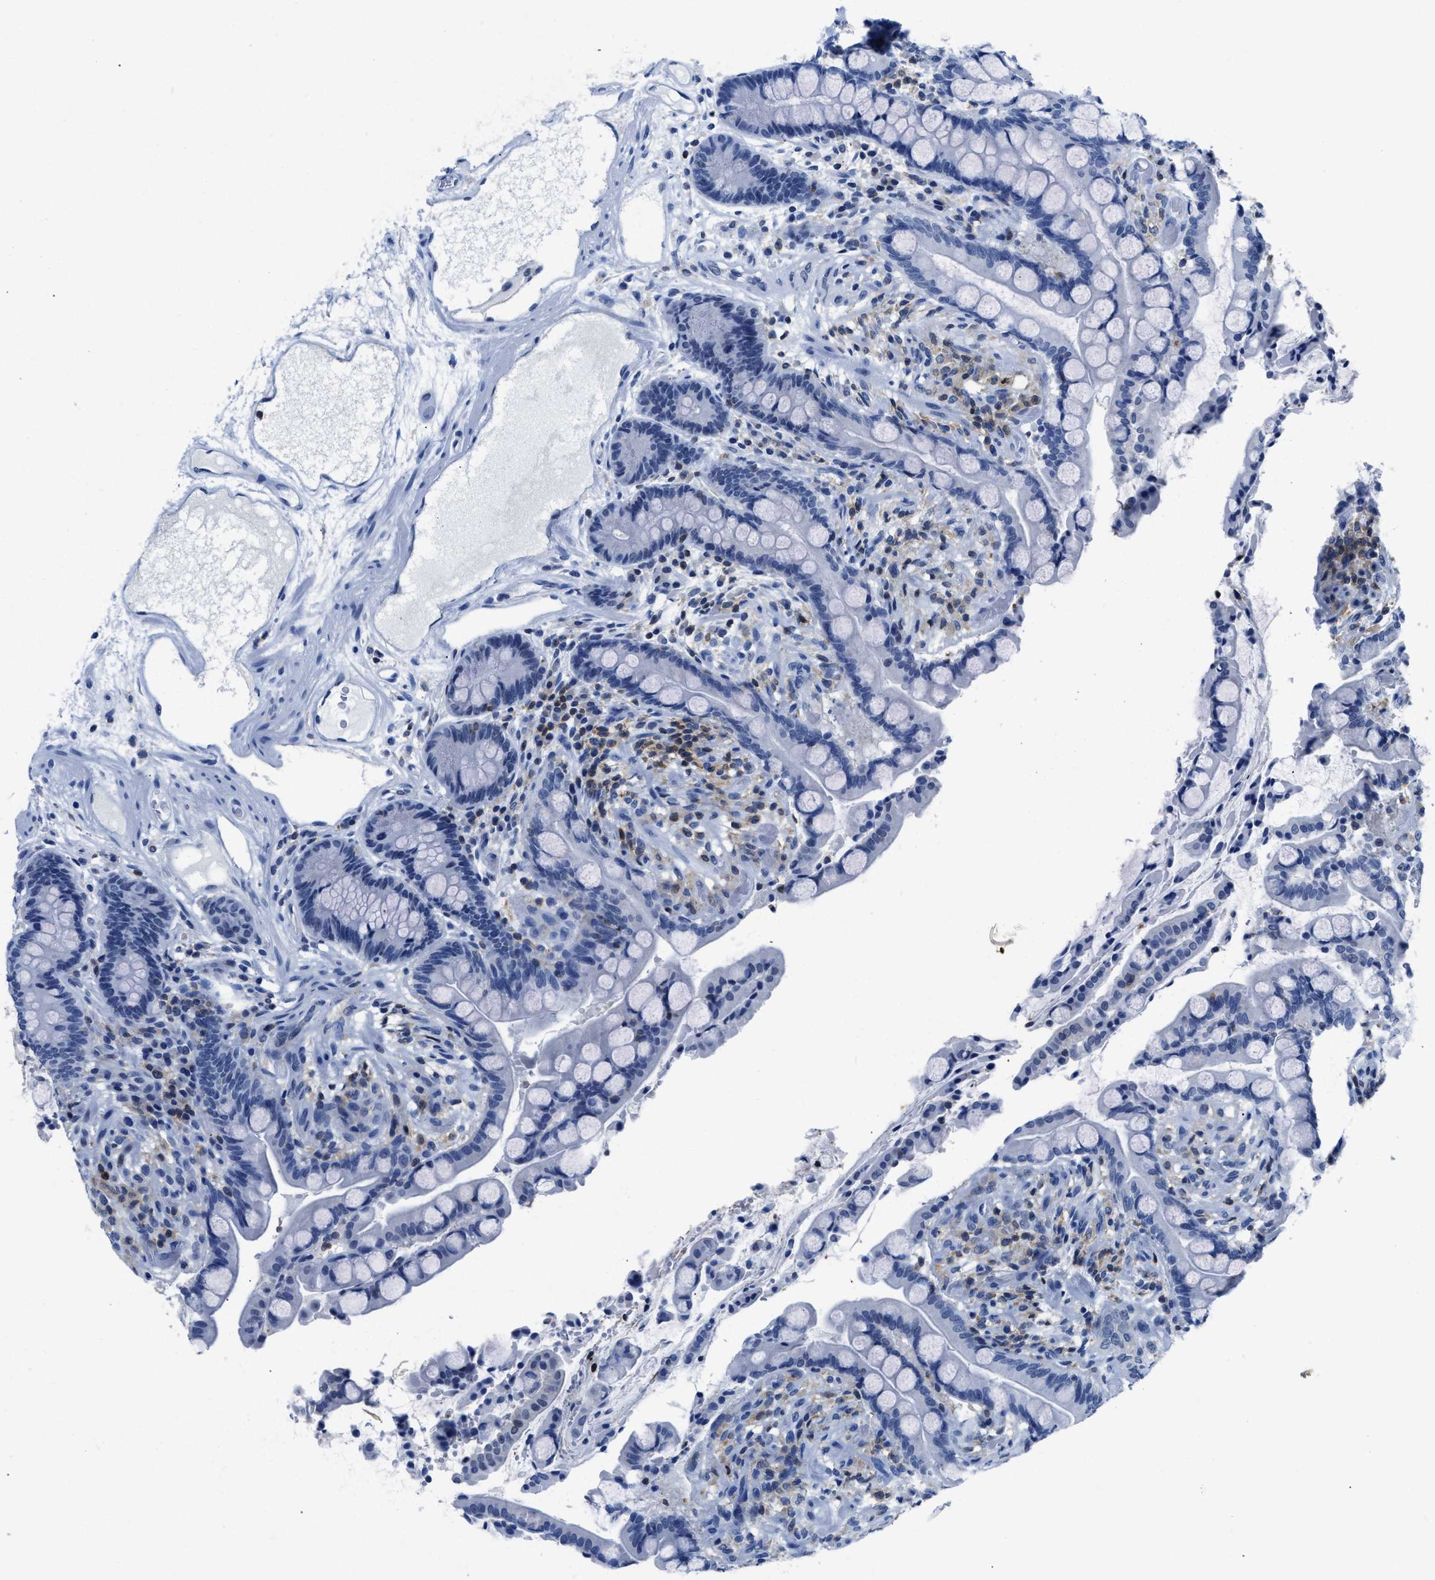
{"staining": {"intensity": "negative", "quantity": "none", "location": "none"}, "tissue": "colon", "cell_type": "Endothelial cells", "image_type": "normal", "snomed": [{"axis": "morphology", "description": "Normal tissue, NOS"}, {"axis": "topography", "description": "Colon"}], "caption": "The histopathology image exhibits no significant staining in endothelial cells of colon.", "gene": "NFATC2", "patient": {"sex": "male", "age": 73}}